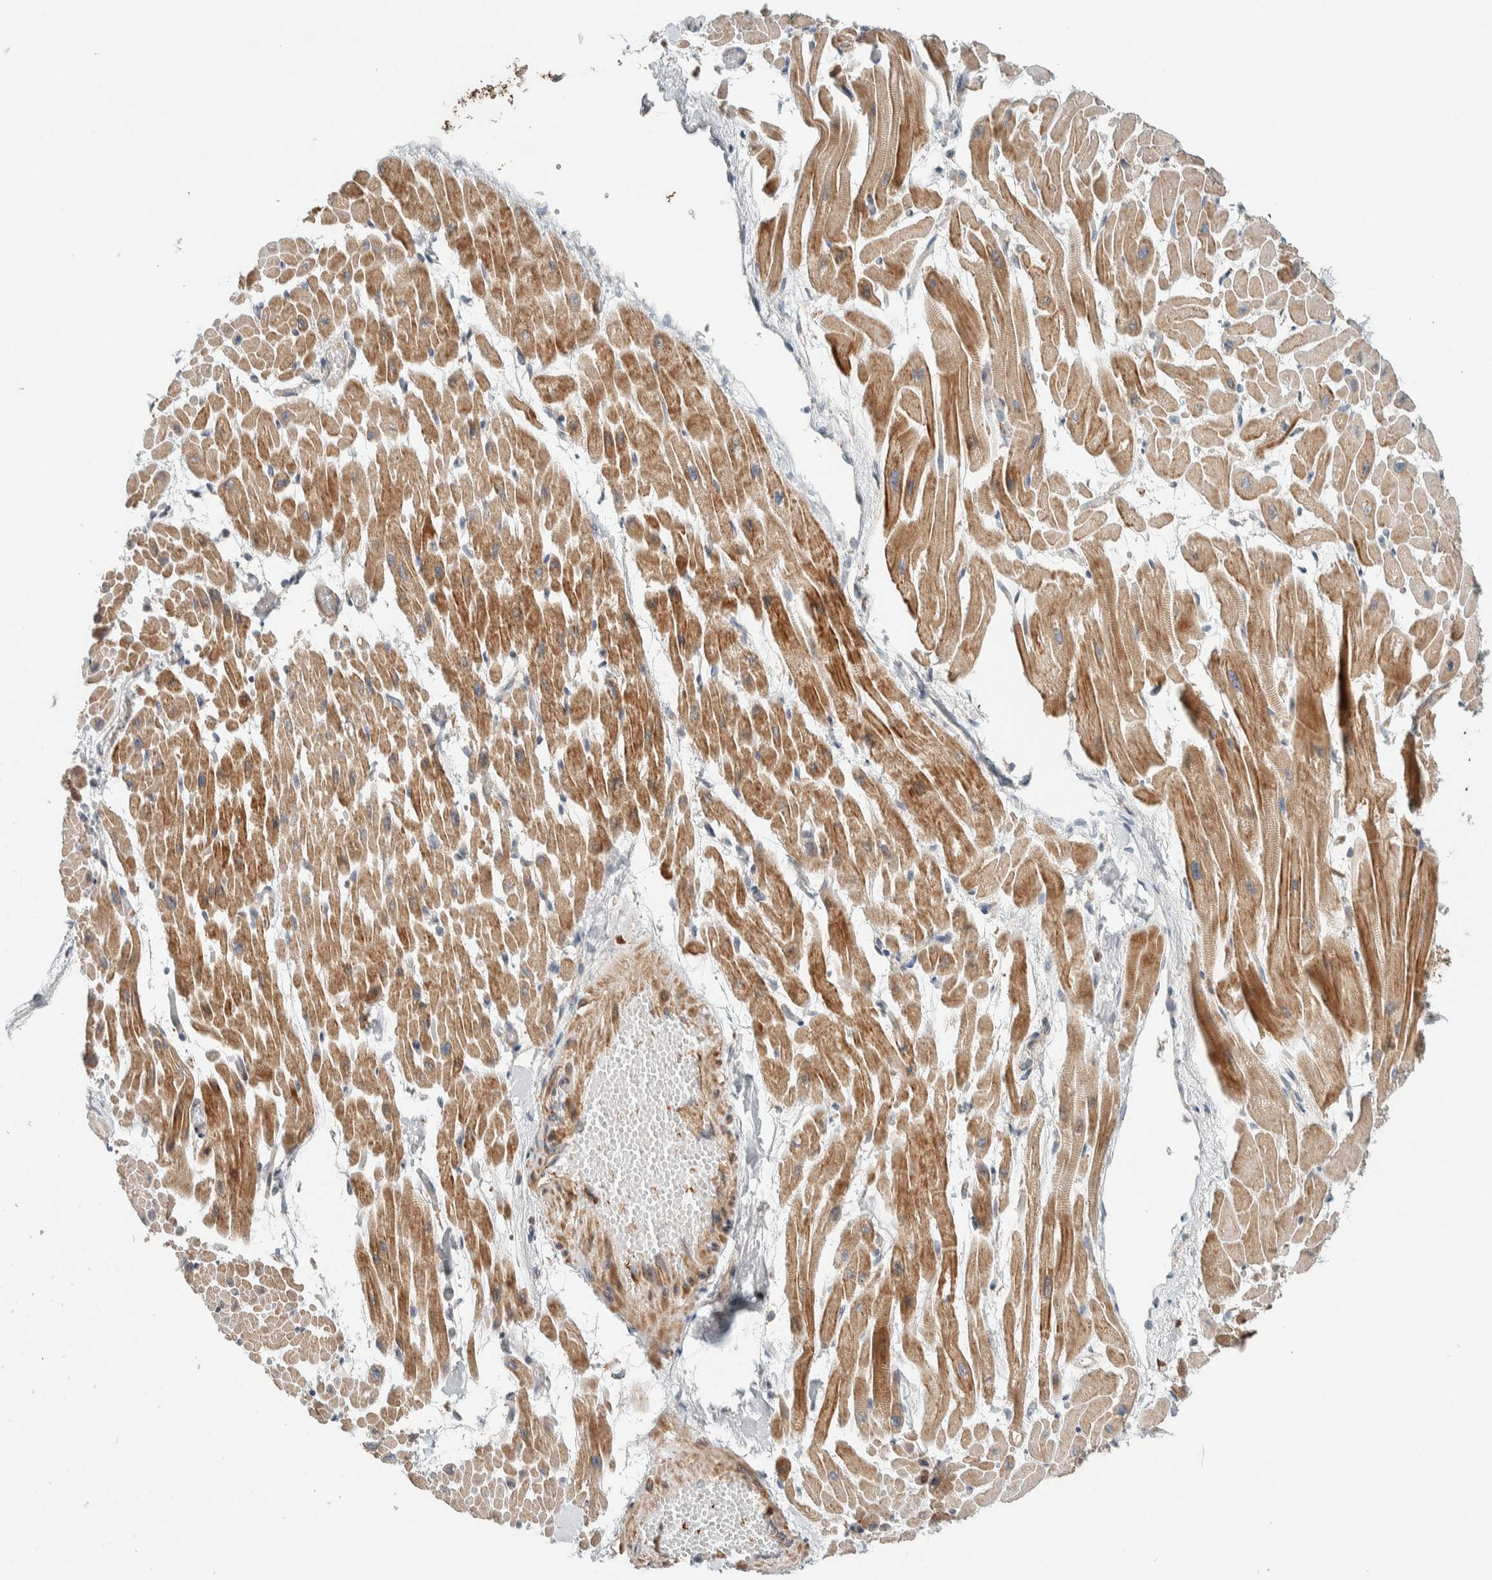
{"staining": {"intensity": "moderate", "quantity": ">75%", "location": "cytoplasmic/membranous"}, "tissue": "heart muscle", "cell_type": "Cardiomyocytes", "image_type": "normal", "snomed": [{"axis": "morphology", "description": "Normal tissue, NOS"}, {"axis": "topography", "description": "Heart"}], "caption": "The image displays immunohistochemical staining of unremarkable heart muscle. There is moderate cytoplasmic/membranous expression is identified in approximately >75% of cardiomyocytes.", "gene": "SLFN12L", "patient": {"sex": "male", "age": 45}}